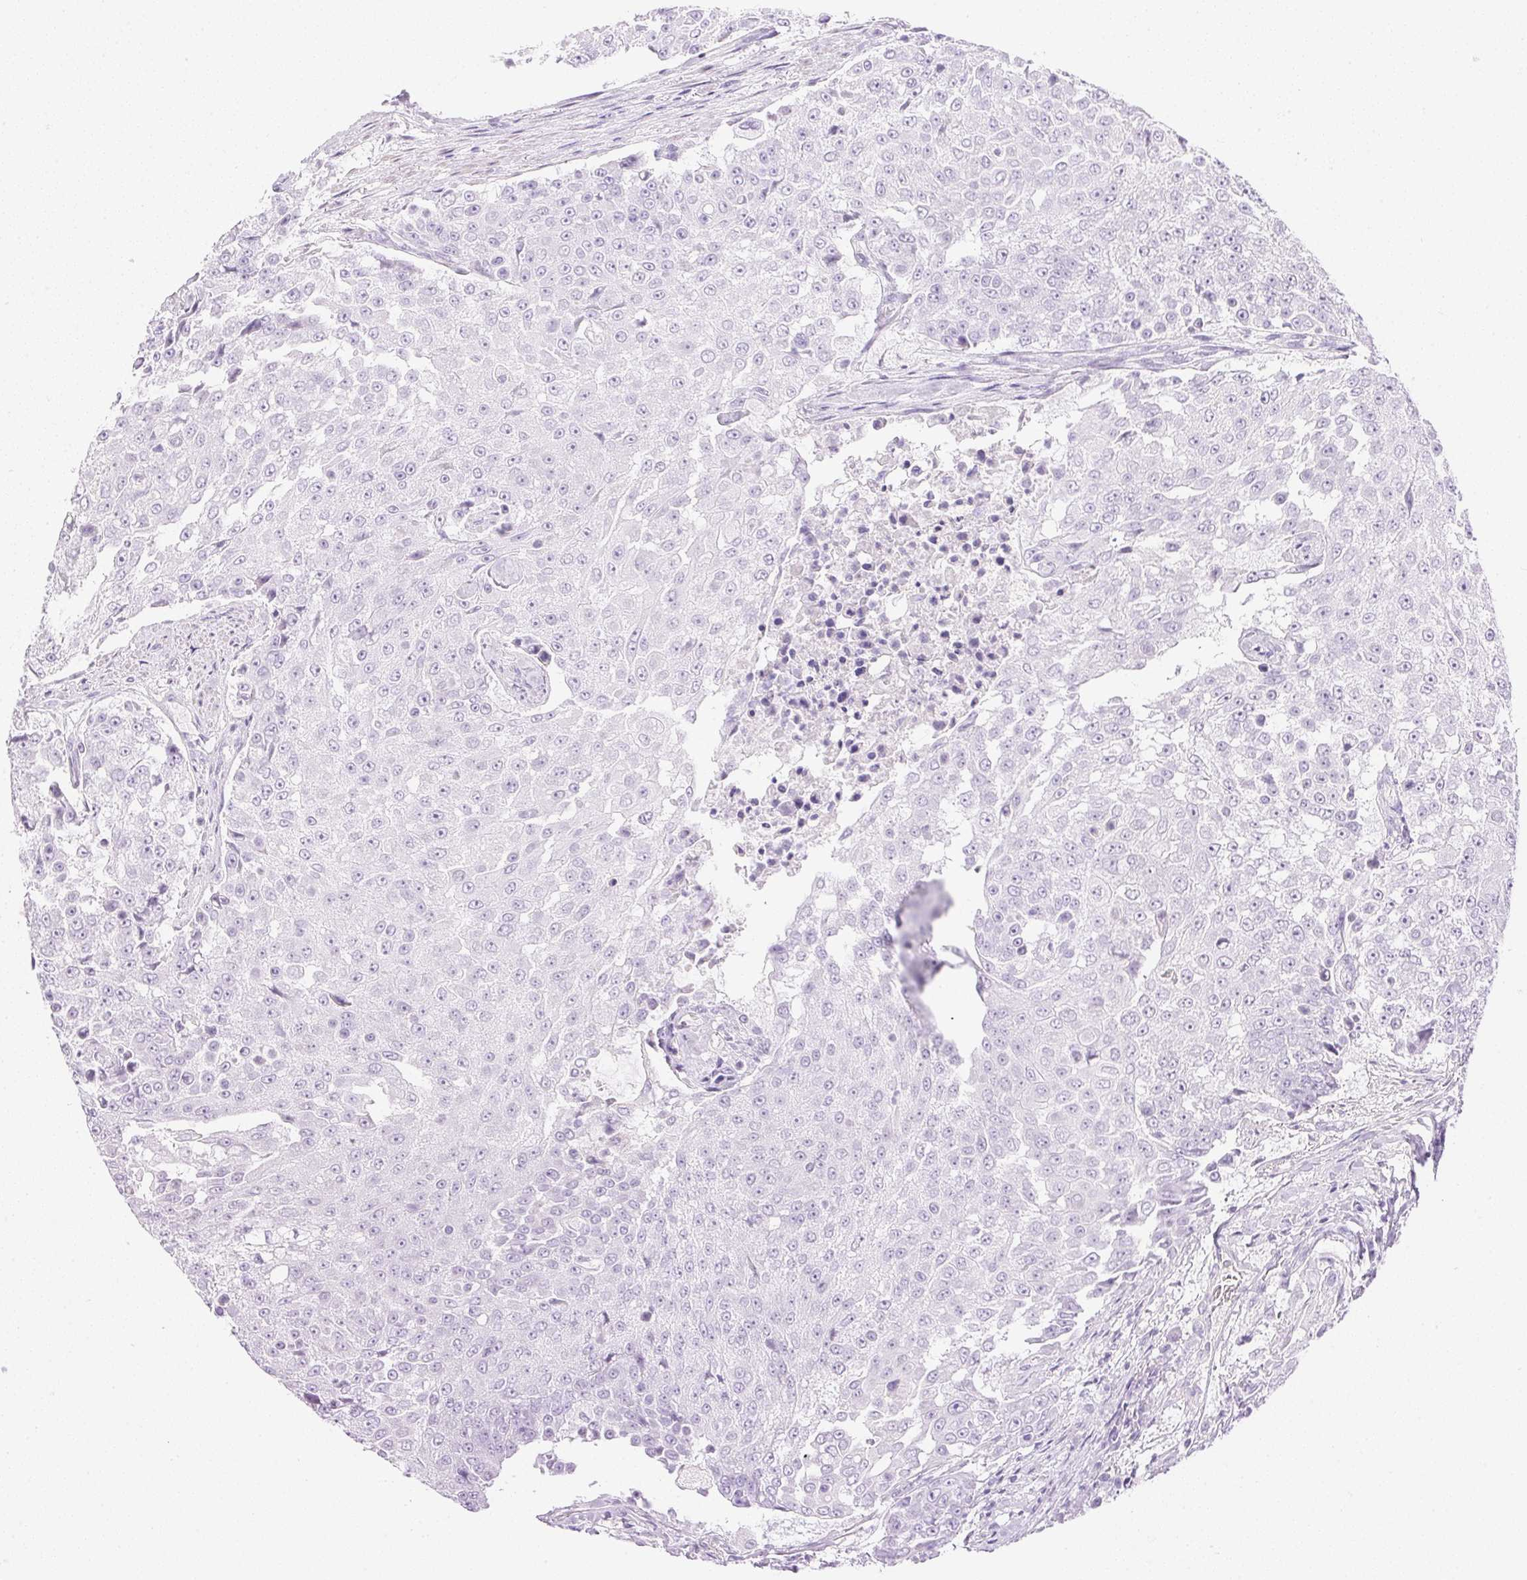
{"staining": {"intensity": "negative", "quantity": "none", "location": "none"}, "tissue": "urothelial cancer", "cell_type": "Tumor cells", "image_type": "cancer", "snomed": [{"axis": "morphology", "description": "Urothelial carcinoma, High grade"}, {"axis": "topography", "description": "Urinary bladder"}], "caption": "IHC of human high-grade urothelial carcinoma reveals no positivity in tumor cells.", "gene": "CTRL", "patient": {"sex": "female", "age": 63}}